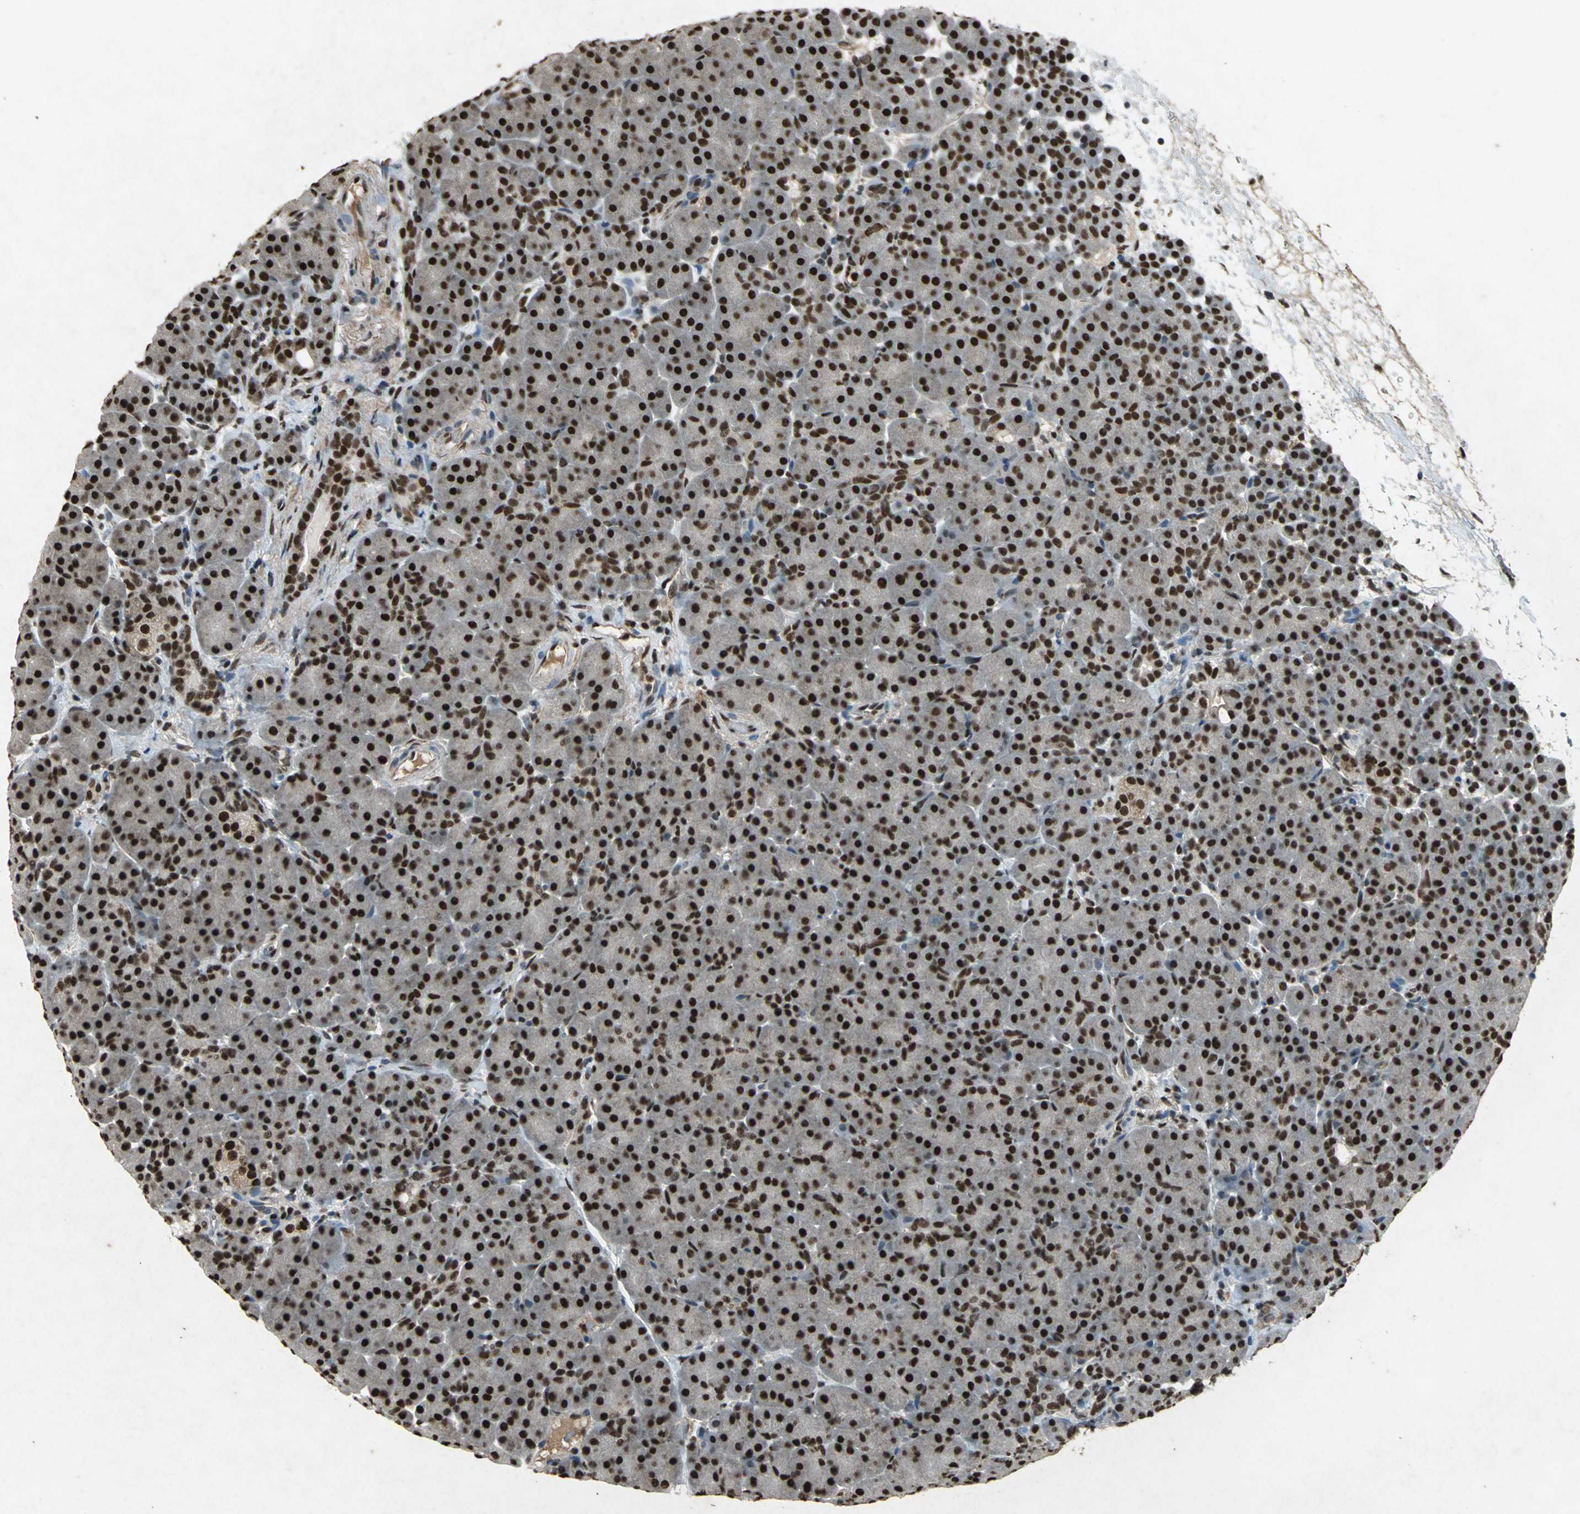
{"staining": {"intensity": "strong", "quantity": ">75%", "location": "nuclear"}, "tissue": "pancreas", "cell_type": "Exocrine glandular cells", "image_type": "normal", "snomed": [{"axis": "morphology", "description": "Normal tissue, NOS"}, {"axis": "topography", "description": "Pancreas"}], "caption": "Protein expression analysis of normal pancreas displays strong nuclear expression in about >75% of exocrine glandular cells.", "gene": "ANP32A", "patient": {"sex": "male", "age": 66}}